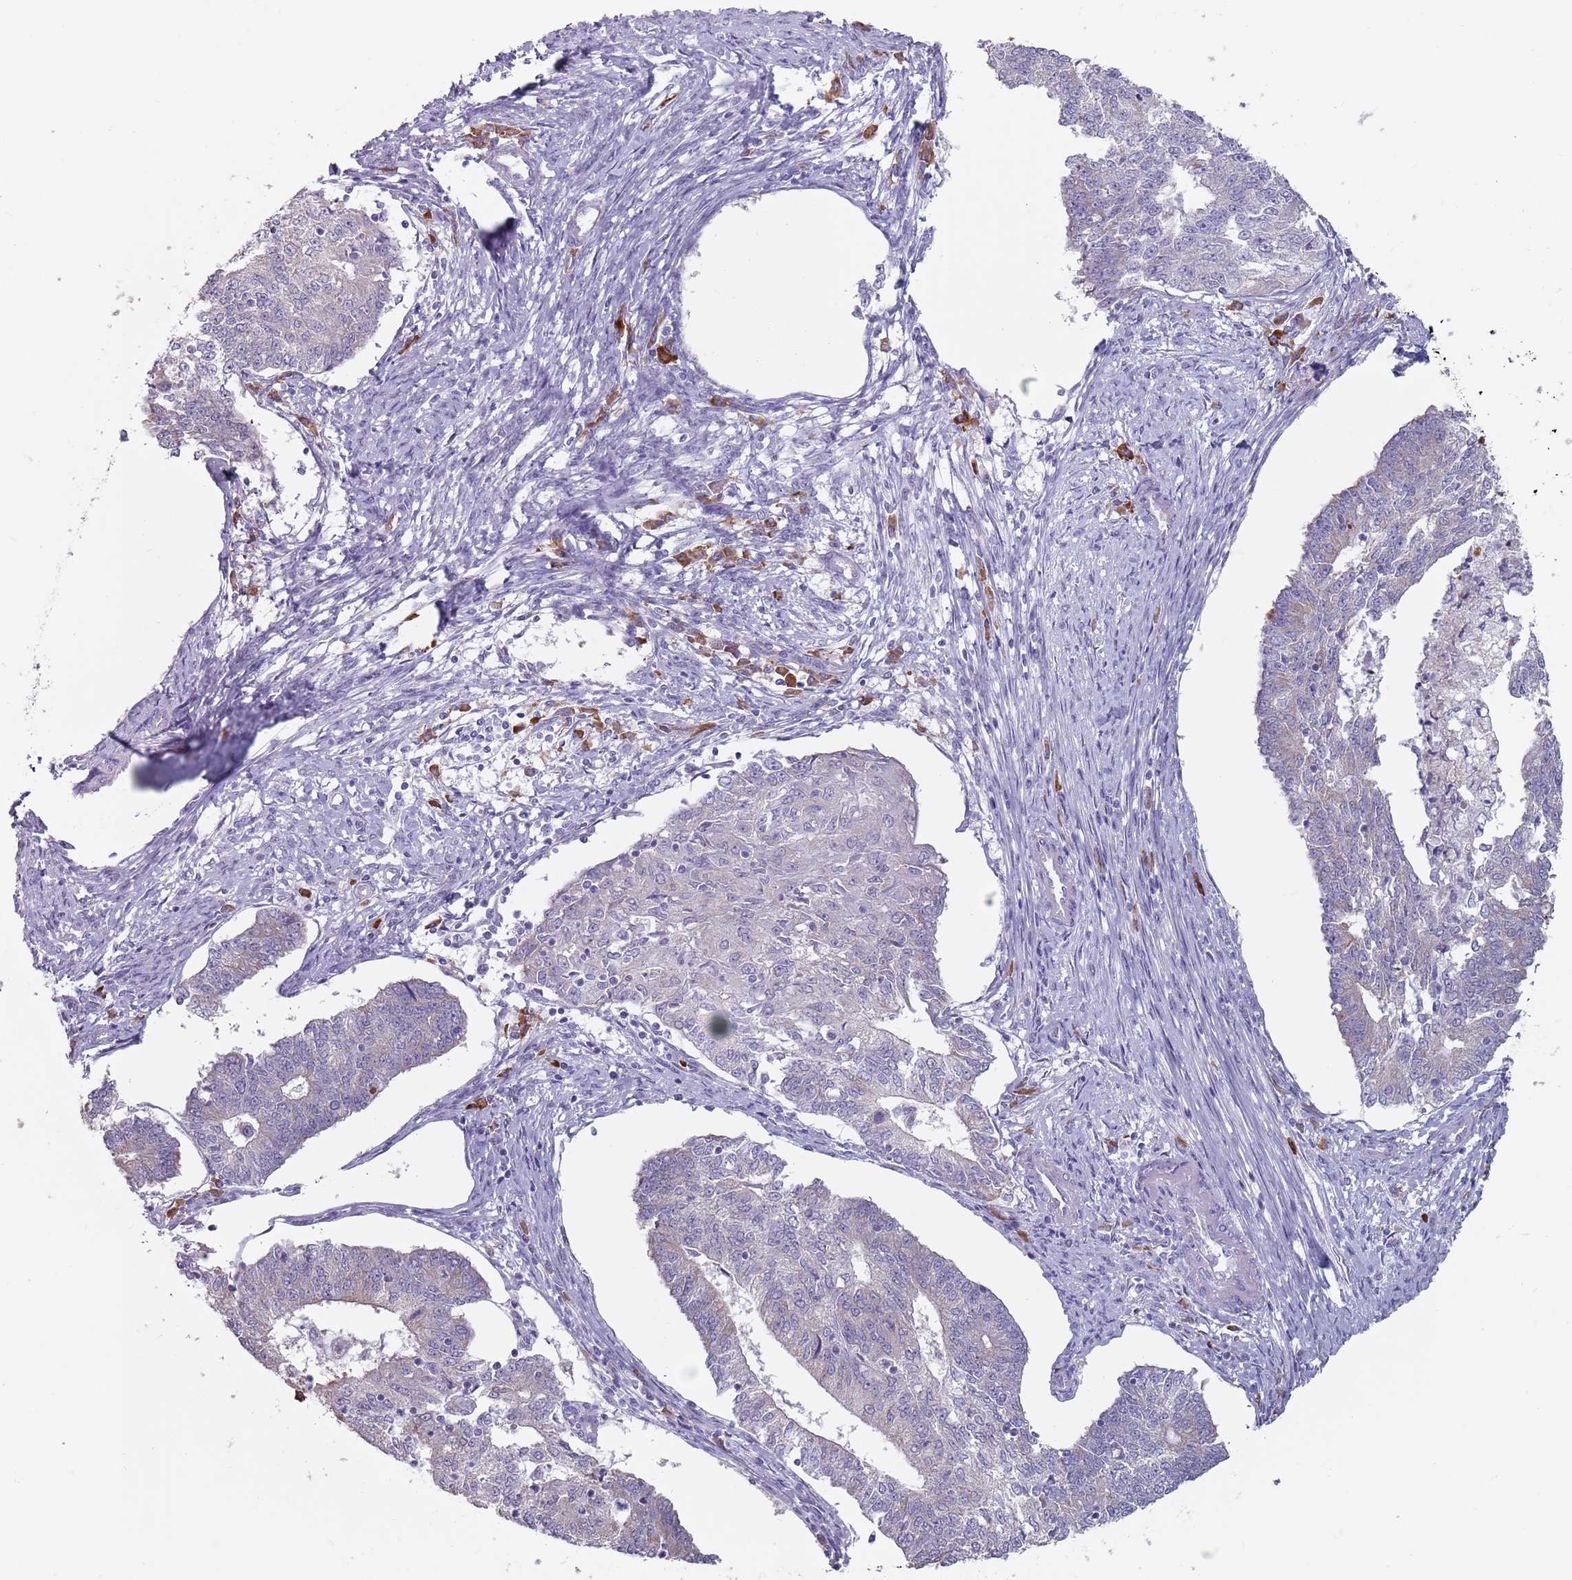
{"staining": {"intensity": "negative", "quantity": "none", "location": "none"}, "tissue": "endometrial cancer", "cell_type": "Tumor cells", "image_type": "cancer", "snomed": [{"axis": "morphology", "description": "Adenocarcinoma, NOS"}, {"axis": "topography", "description": "Endometrium"}], "caption": "Human endometrial cancer stained for a protein using IHC shows no expression in tumor cells.", "gene": "DXO", "patient": {"sex": "female", "age": 56}}